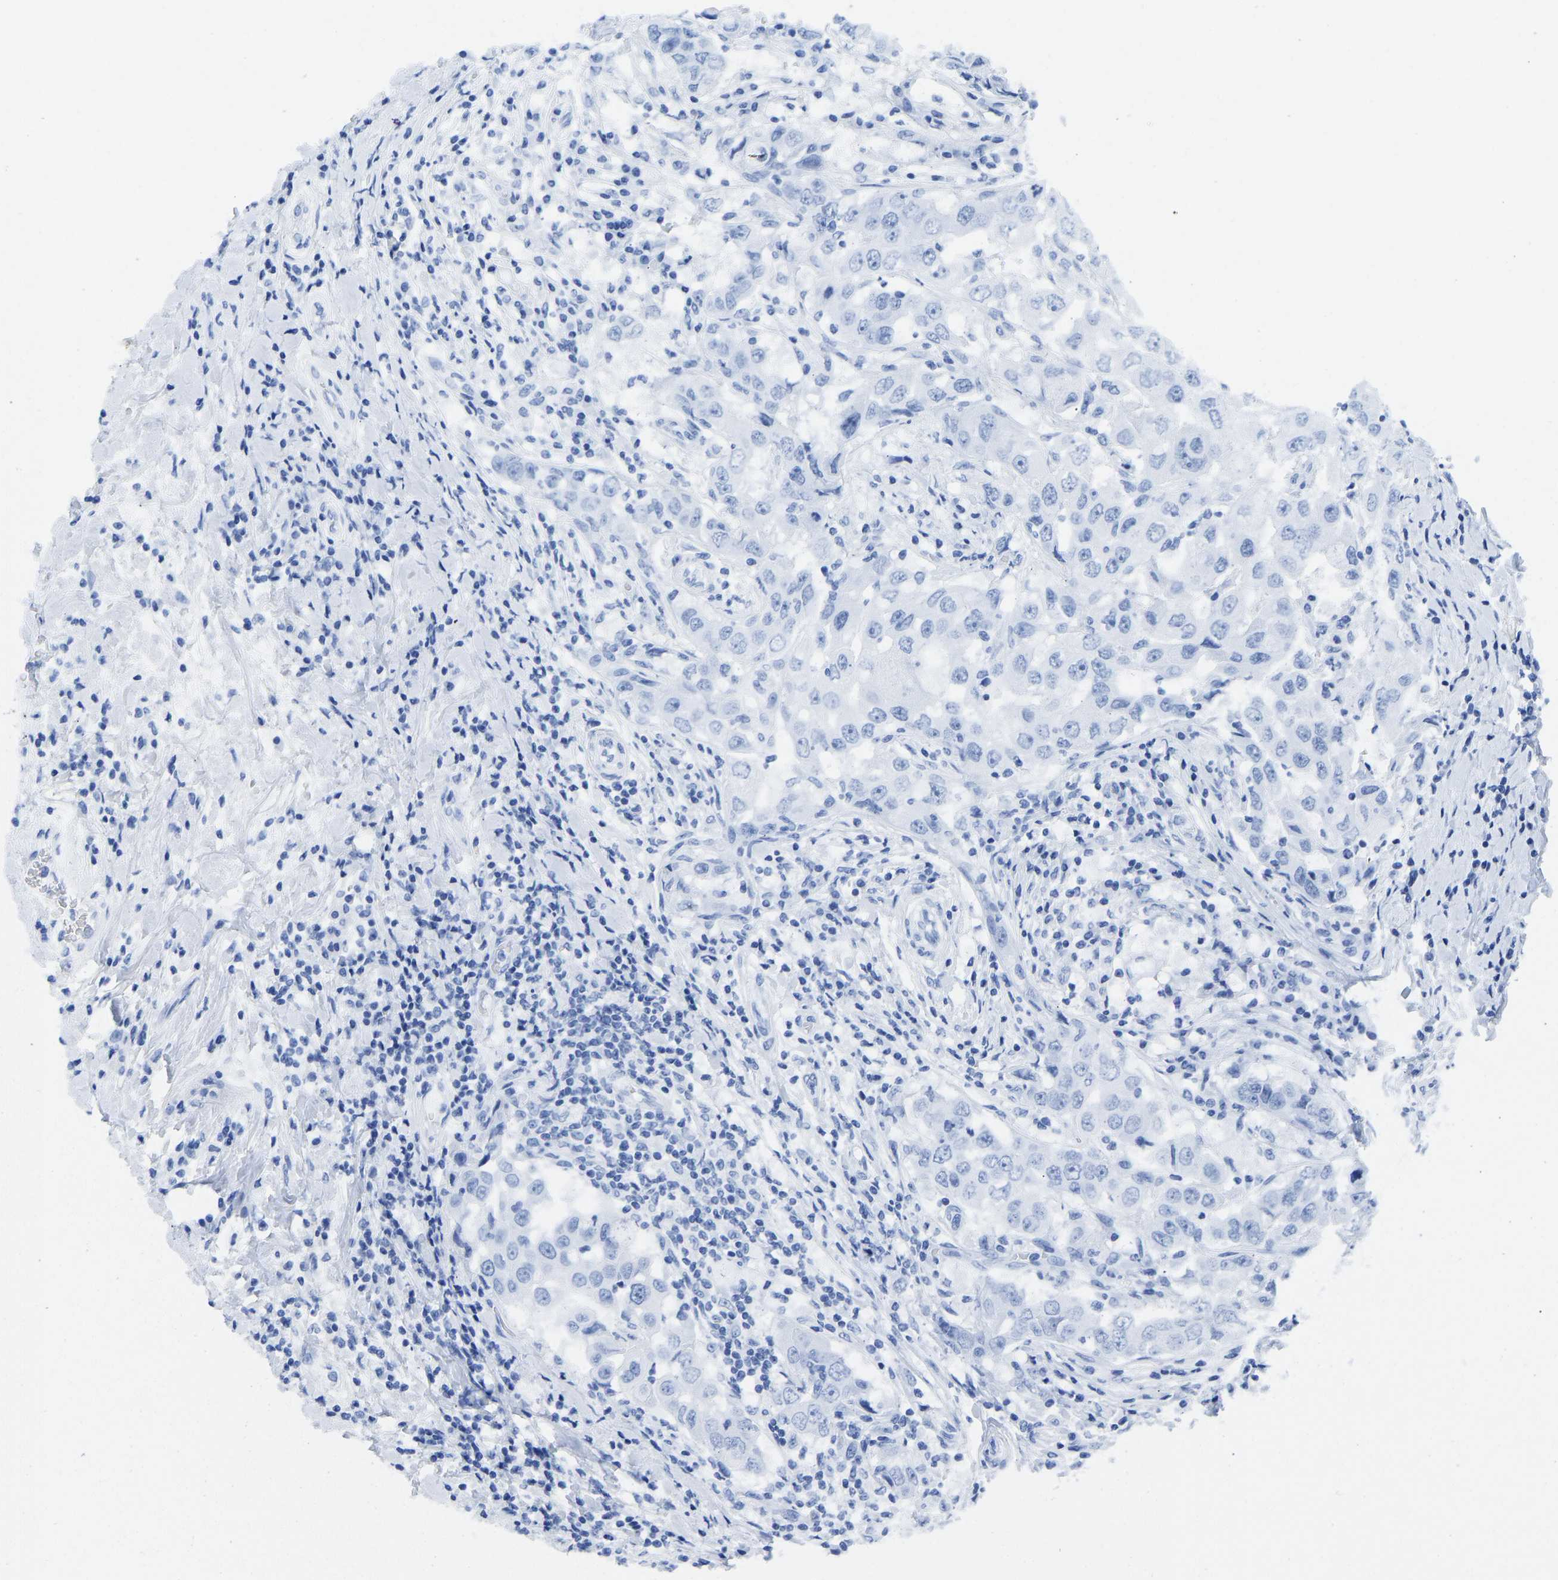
{"staining": {"intensity": "negative", "quantity": "none", "location": "none"}, "tissue": "breast cancer", "cell_type": "Tumor cells", "image_type": "cancer", "snomed": [{"axis": "morphology", "description": "Duct carcinoma"}, {"axis": "topography", "description": "Breast"}], "caption": "An immunohistochemistry (IHC) micrograph of breast cancer is shown. There is no staining in tumor cells of breast cancer.", "gene": "ELMO2", "patient": {"sex": "female", "age": 27}}